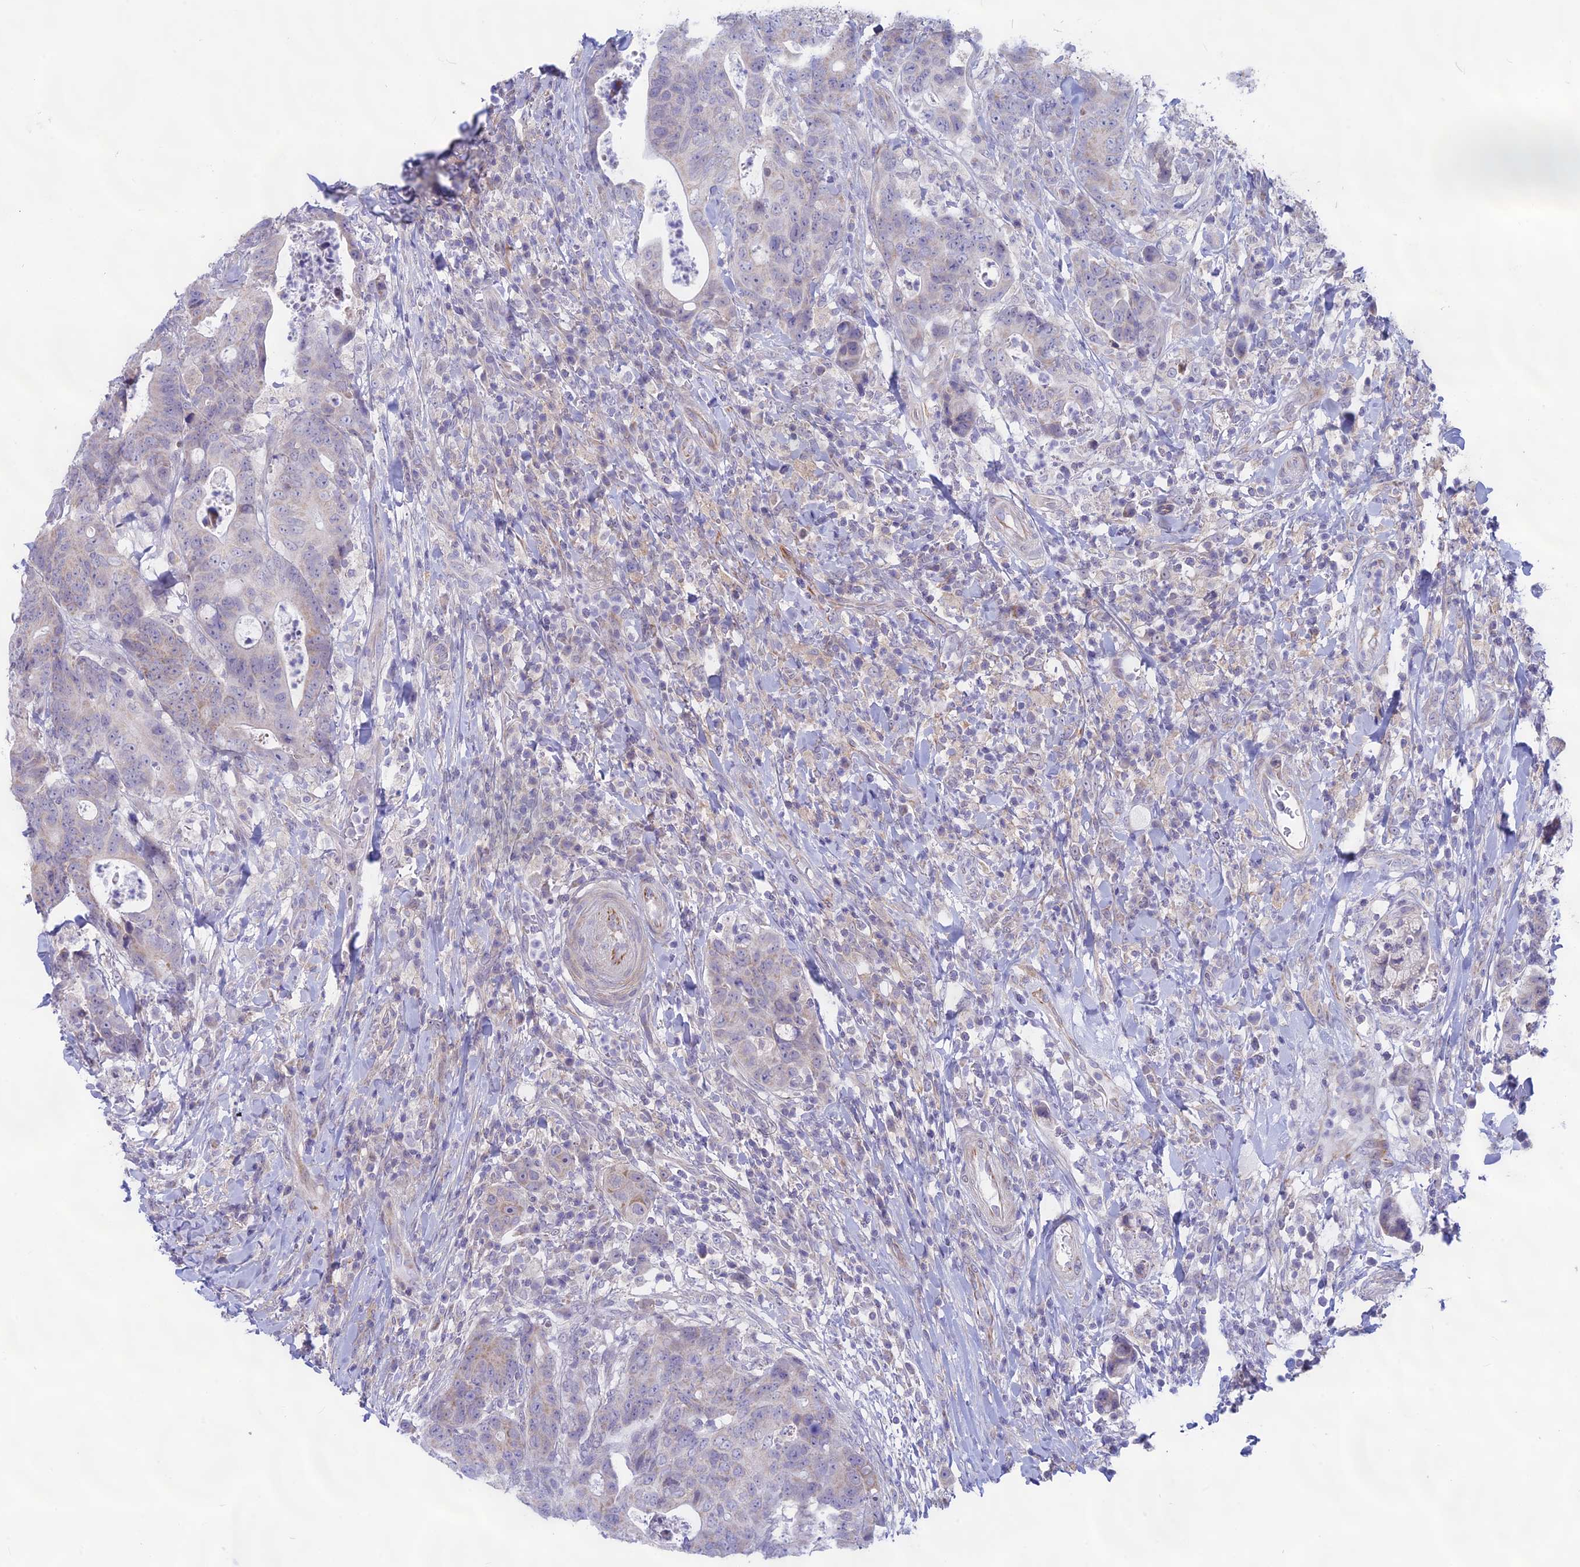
{"staining": {"intensity": "negative", "quantity": "none", "location": "none"}, "tissue": "colorectal cancer", "cell_type": "Tumor cells", "image_type": "cancer", "snomed": [{"axis": "morphology", "description": "Adenocarcinoma, NOS"}, {"axis": "topography", "description": "Colon"}], "caption": "An image of human colorectal cancer is negative for staining in tumor cells.", "gene": "PLAC9", "patient": {"sex": "female", "age": 82}}